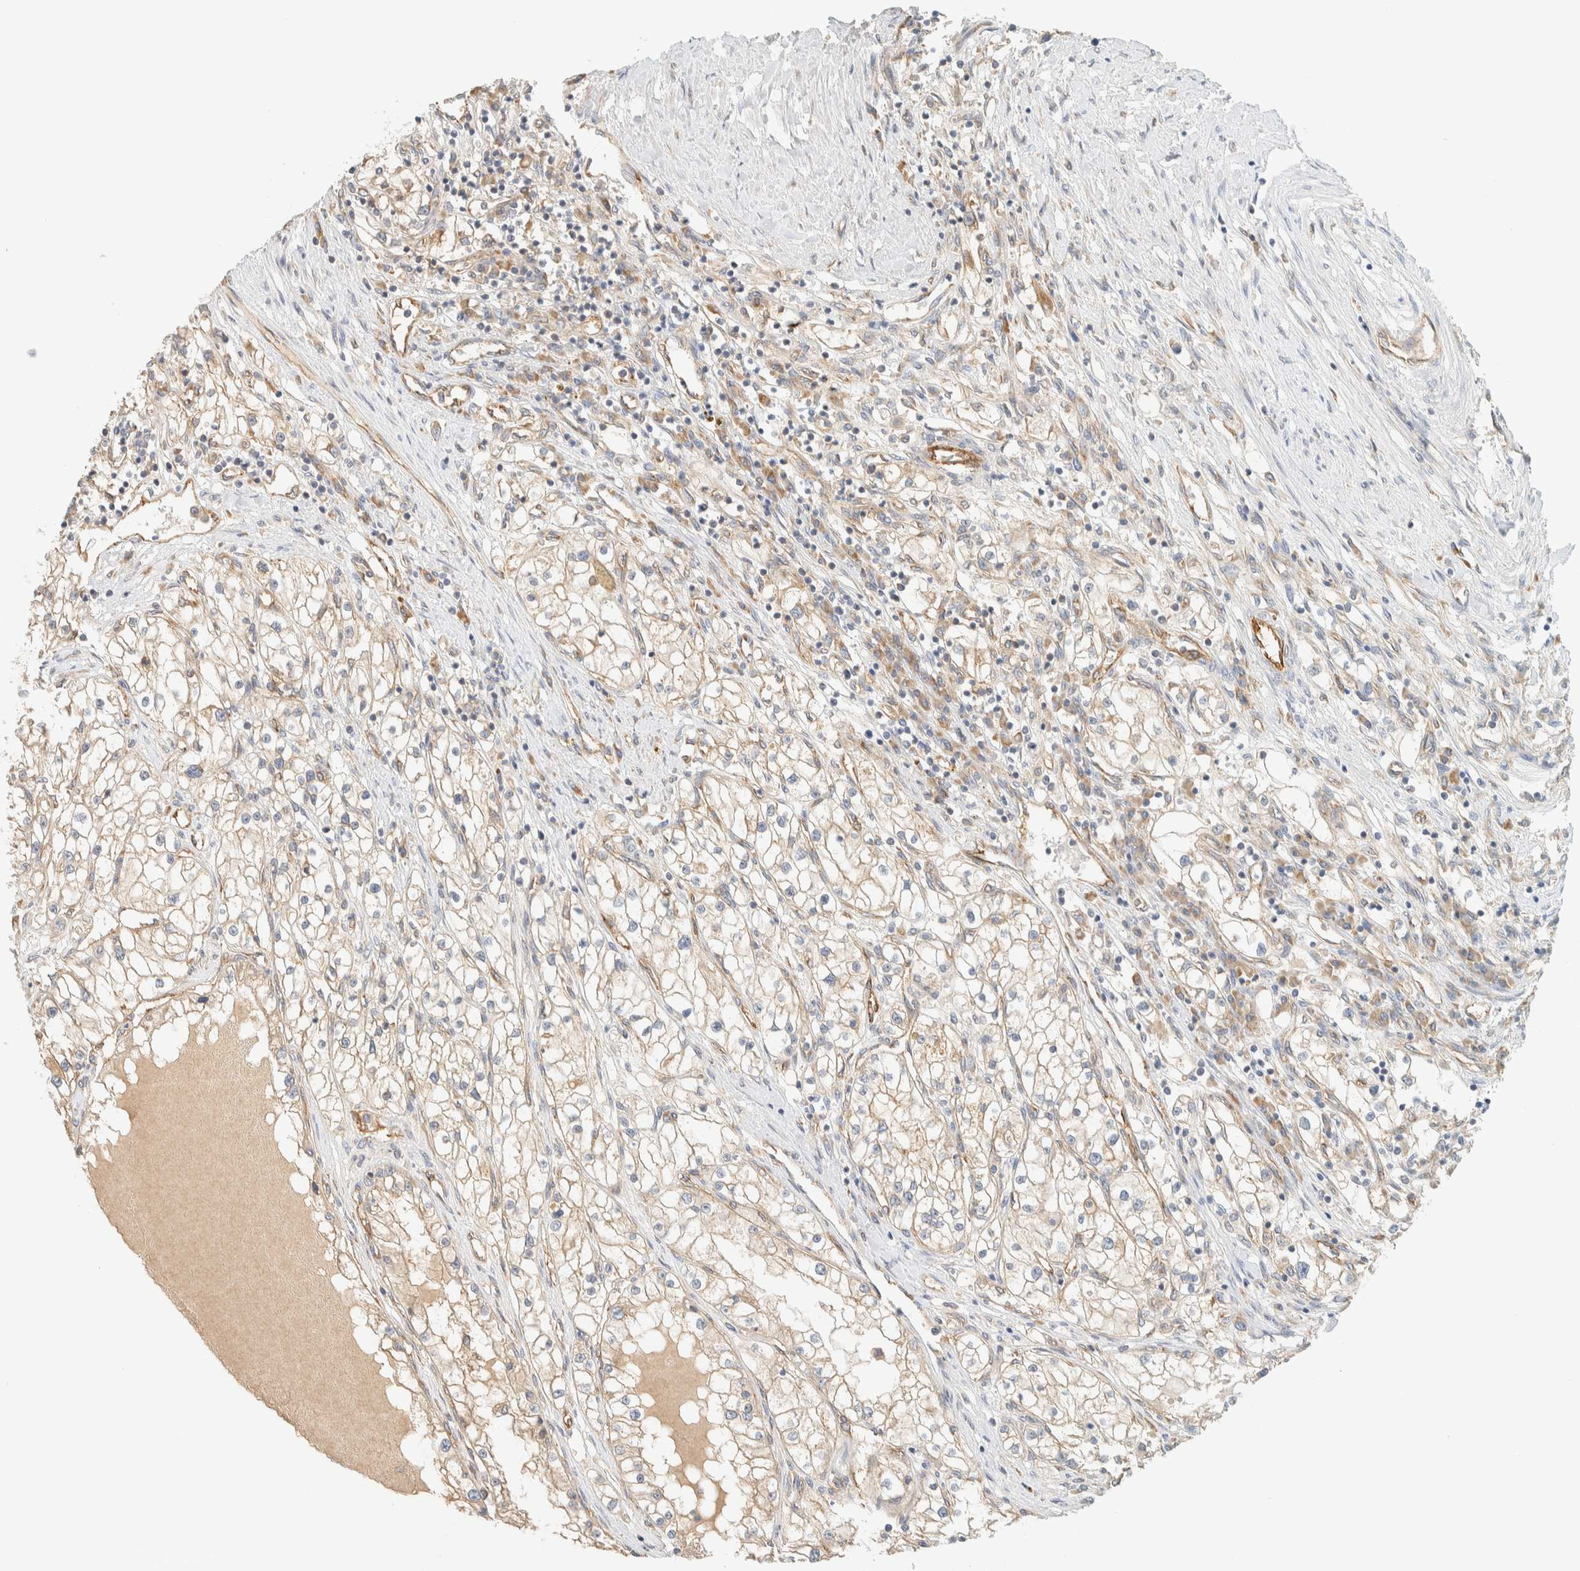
{"staining": {"intensity": "weak", "quantity": "<25%", "location": "cytoplasmic/membranous"}, "tissue": "renal cancer", "cell_type": "Tumor cells", "image_type": "cancer", "snomed": [{"axis": "morphology", "description": "Adenocarcinoma, NOS"}, {"axis": "topography", "description": "Kidney"}], "caption": "An immunohistochemistry micrograph of adenocarcinoma (renal) is shown. There is no staining in tumor cells of adenocarcinoma (renal).", "gene": "LIMA1", "patient": {"sex": "male", "age": 68}}